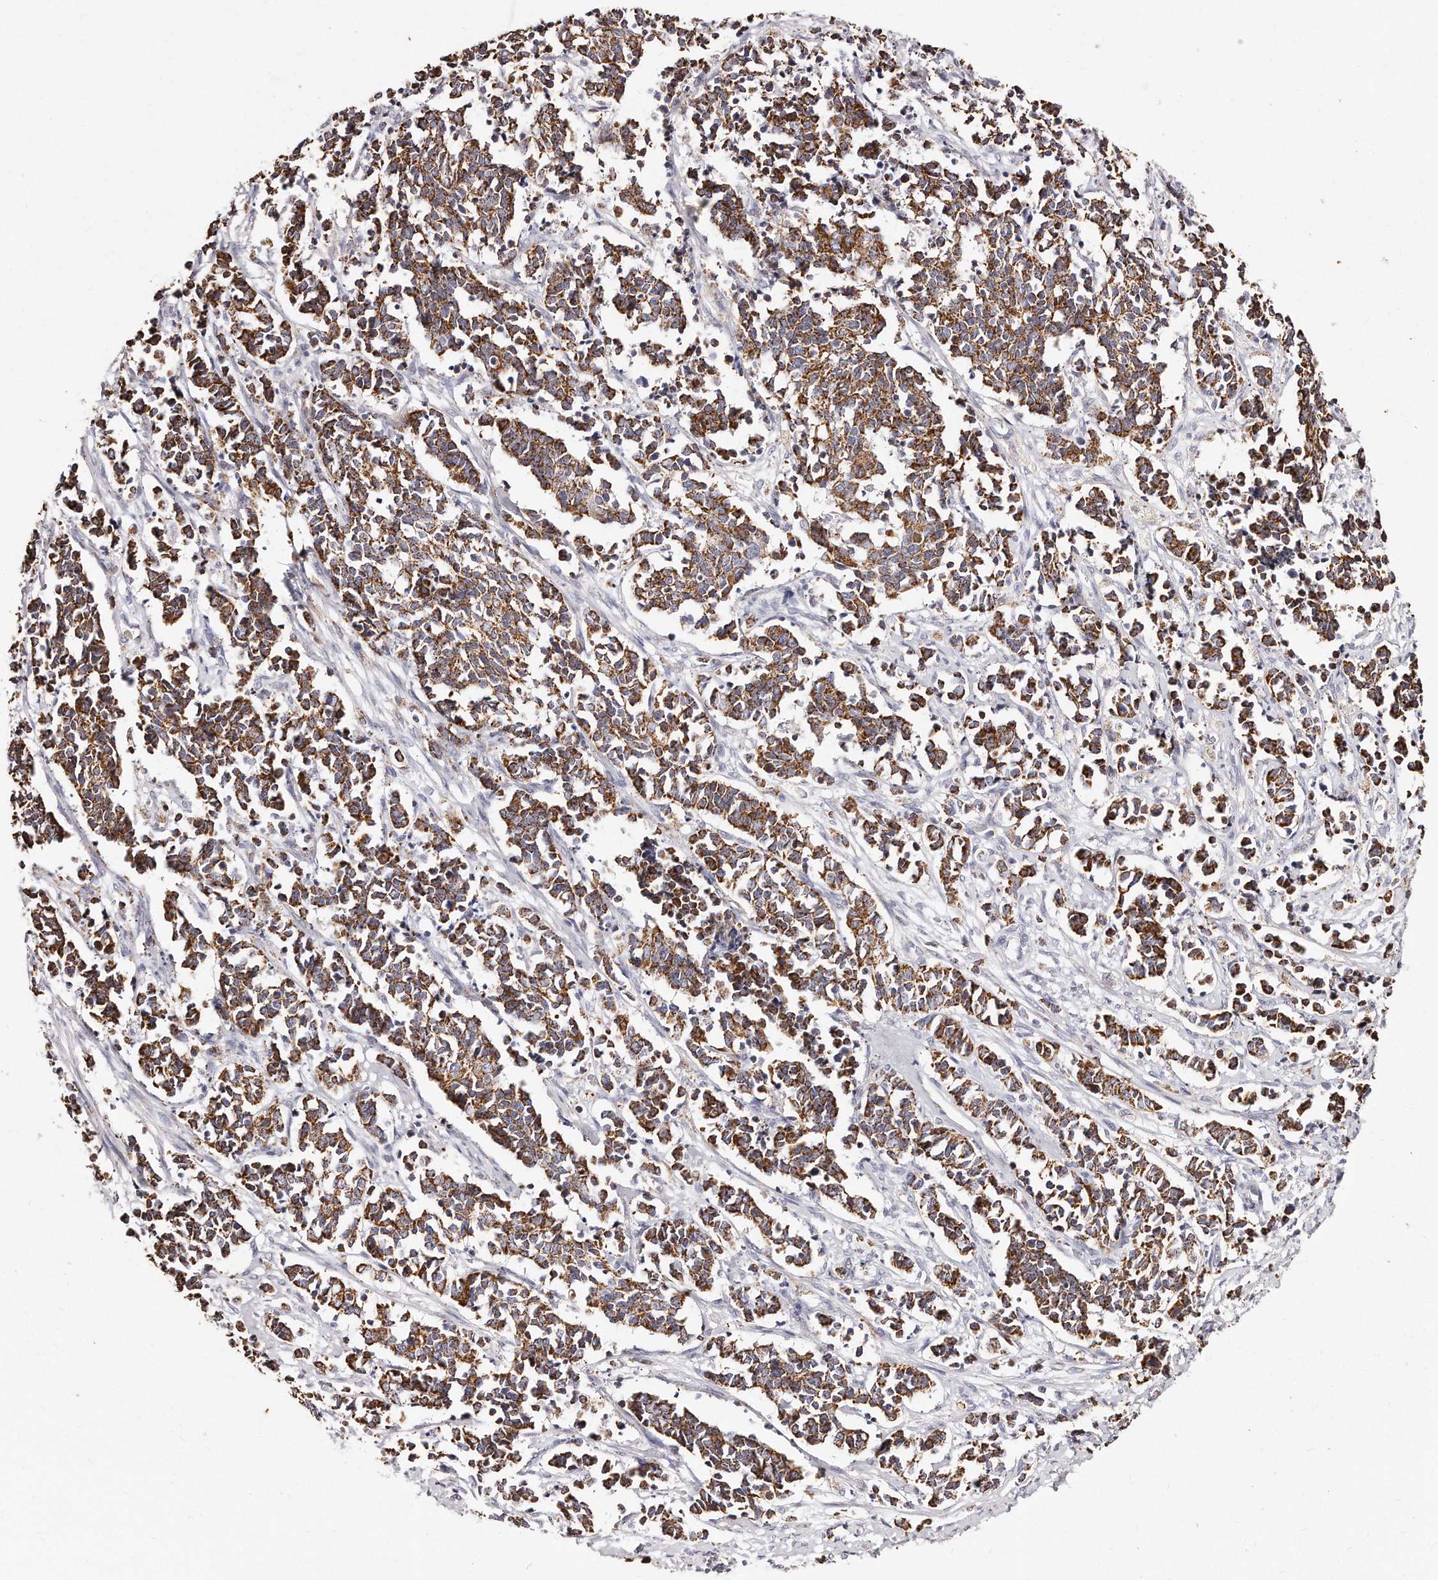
{"staining": {"intensity": "strong", "quantity": ">75%", "location": "cytoplasmic/membranous"}, "tissue": "cervical cancer", "cell_type": "Tumor cells", "image_type": "cancer", "snomed": [{"axis": "morphology", "description": "Normal tissue, NOS"}, {"axis": "morphology", "description": "Squamous cell carcinoma, NOS"}, {"axis": "topography", "description": "Cervix"}], "caption": "A brown stain shows strong cytoplasmic/membranous expression of a protein in squamous cell carcinoma (cervical) tumor cells.", "gene": "RTKN", "patient": {"sex": "female", "age": 35}}